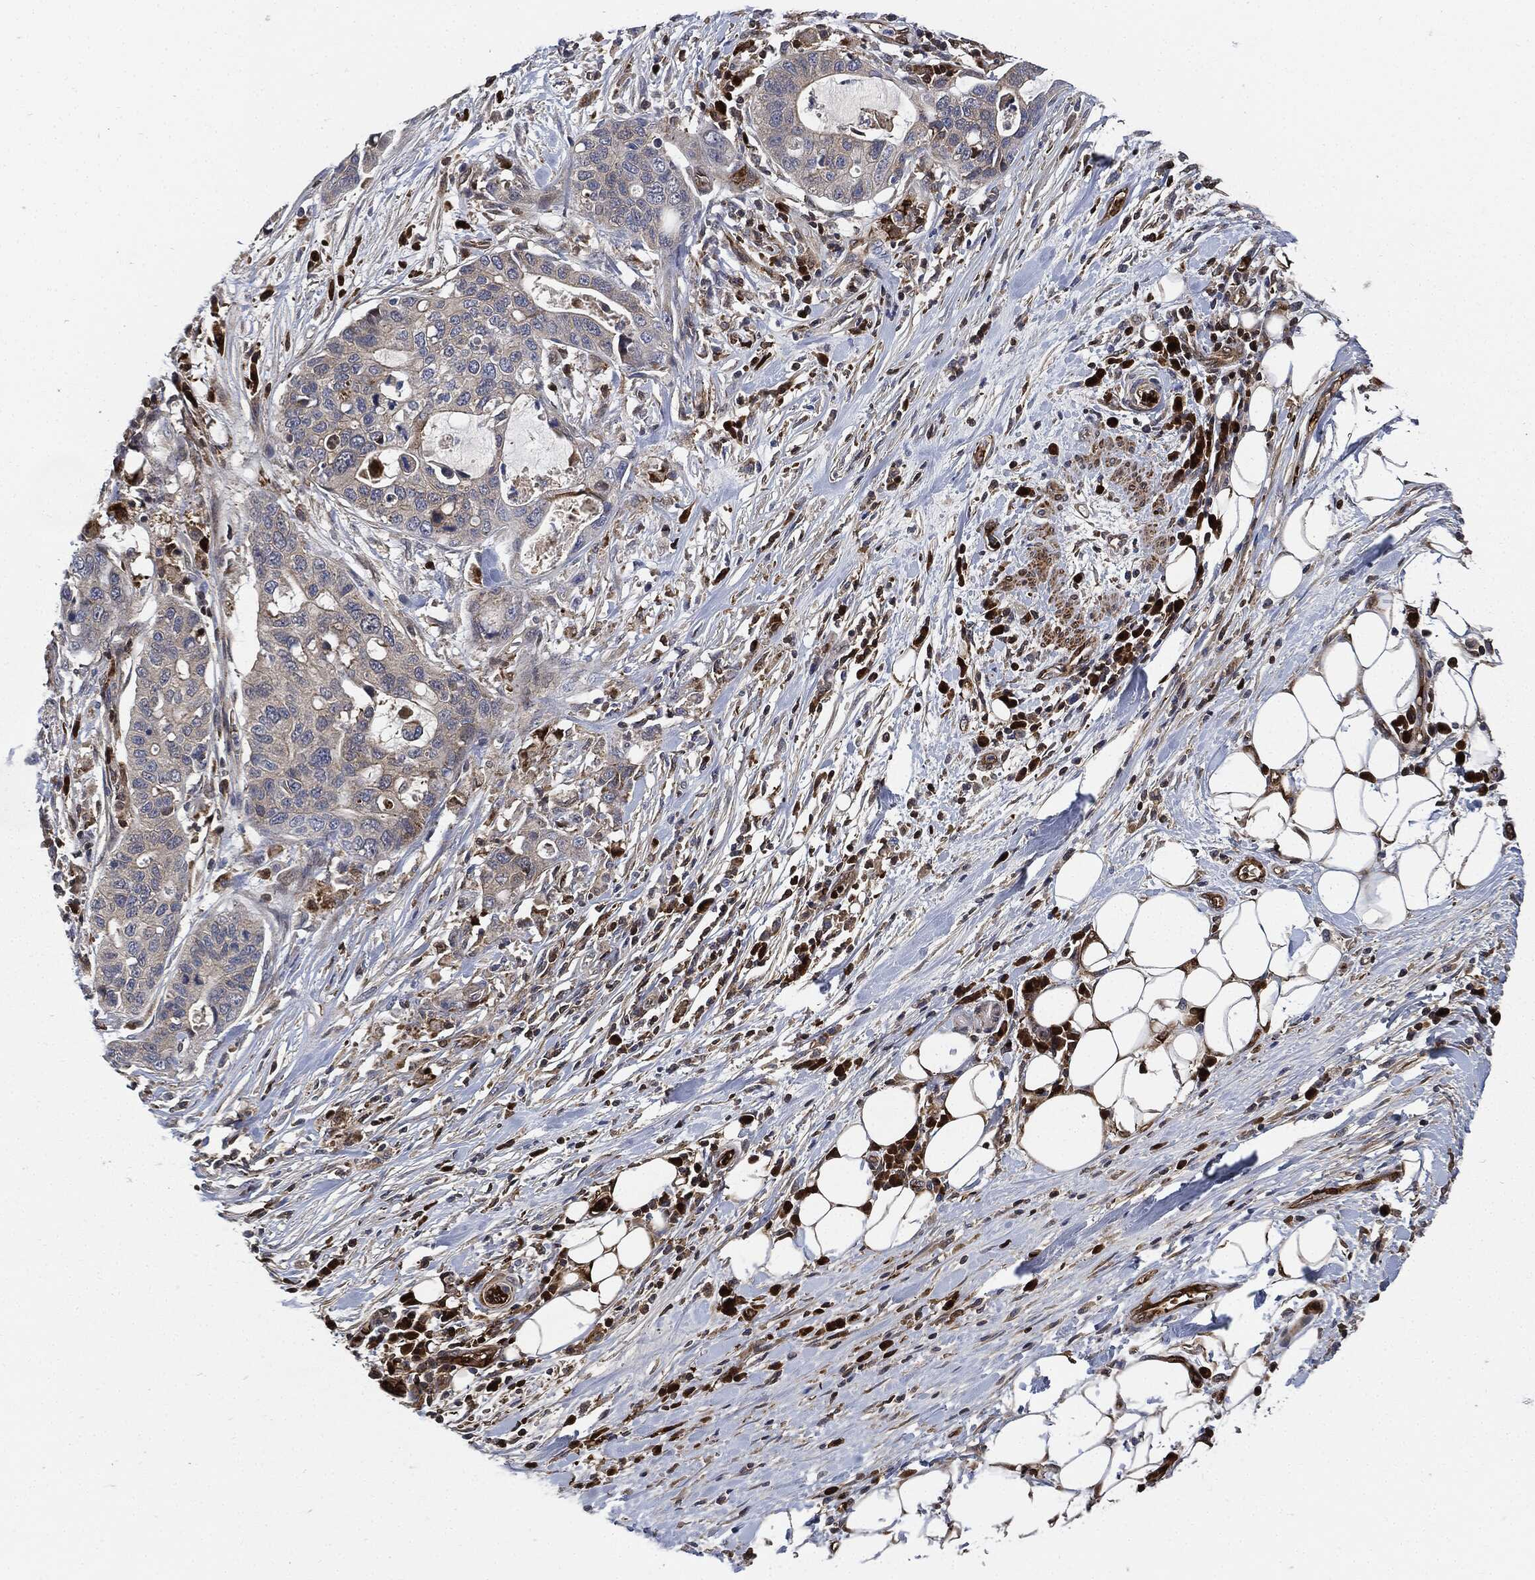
{"staining": {"intensity": "negative", "quantity": "none", "location": "none"}, "tissue": "stomach cancer", "cell_type": "Tumor cells", "image_type": "cancer", "snomed": [{"axis": "morphology", "description": "Adenocarcinoma, NOS"}, {"axis": "topography", "description": "Stomach"}], "caption": "IHC of human stomach cancer (adenocarcinoma) exhibits no expression in tumor cells. (DAB immunohistochemistry, high magnification).", "gene": "PRDX2", "patient": {"sex": "male", "age": 54}}